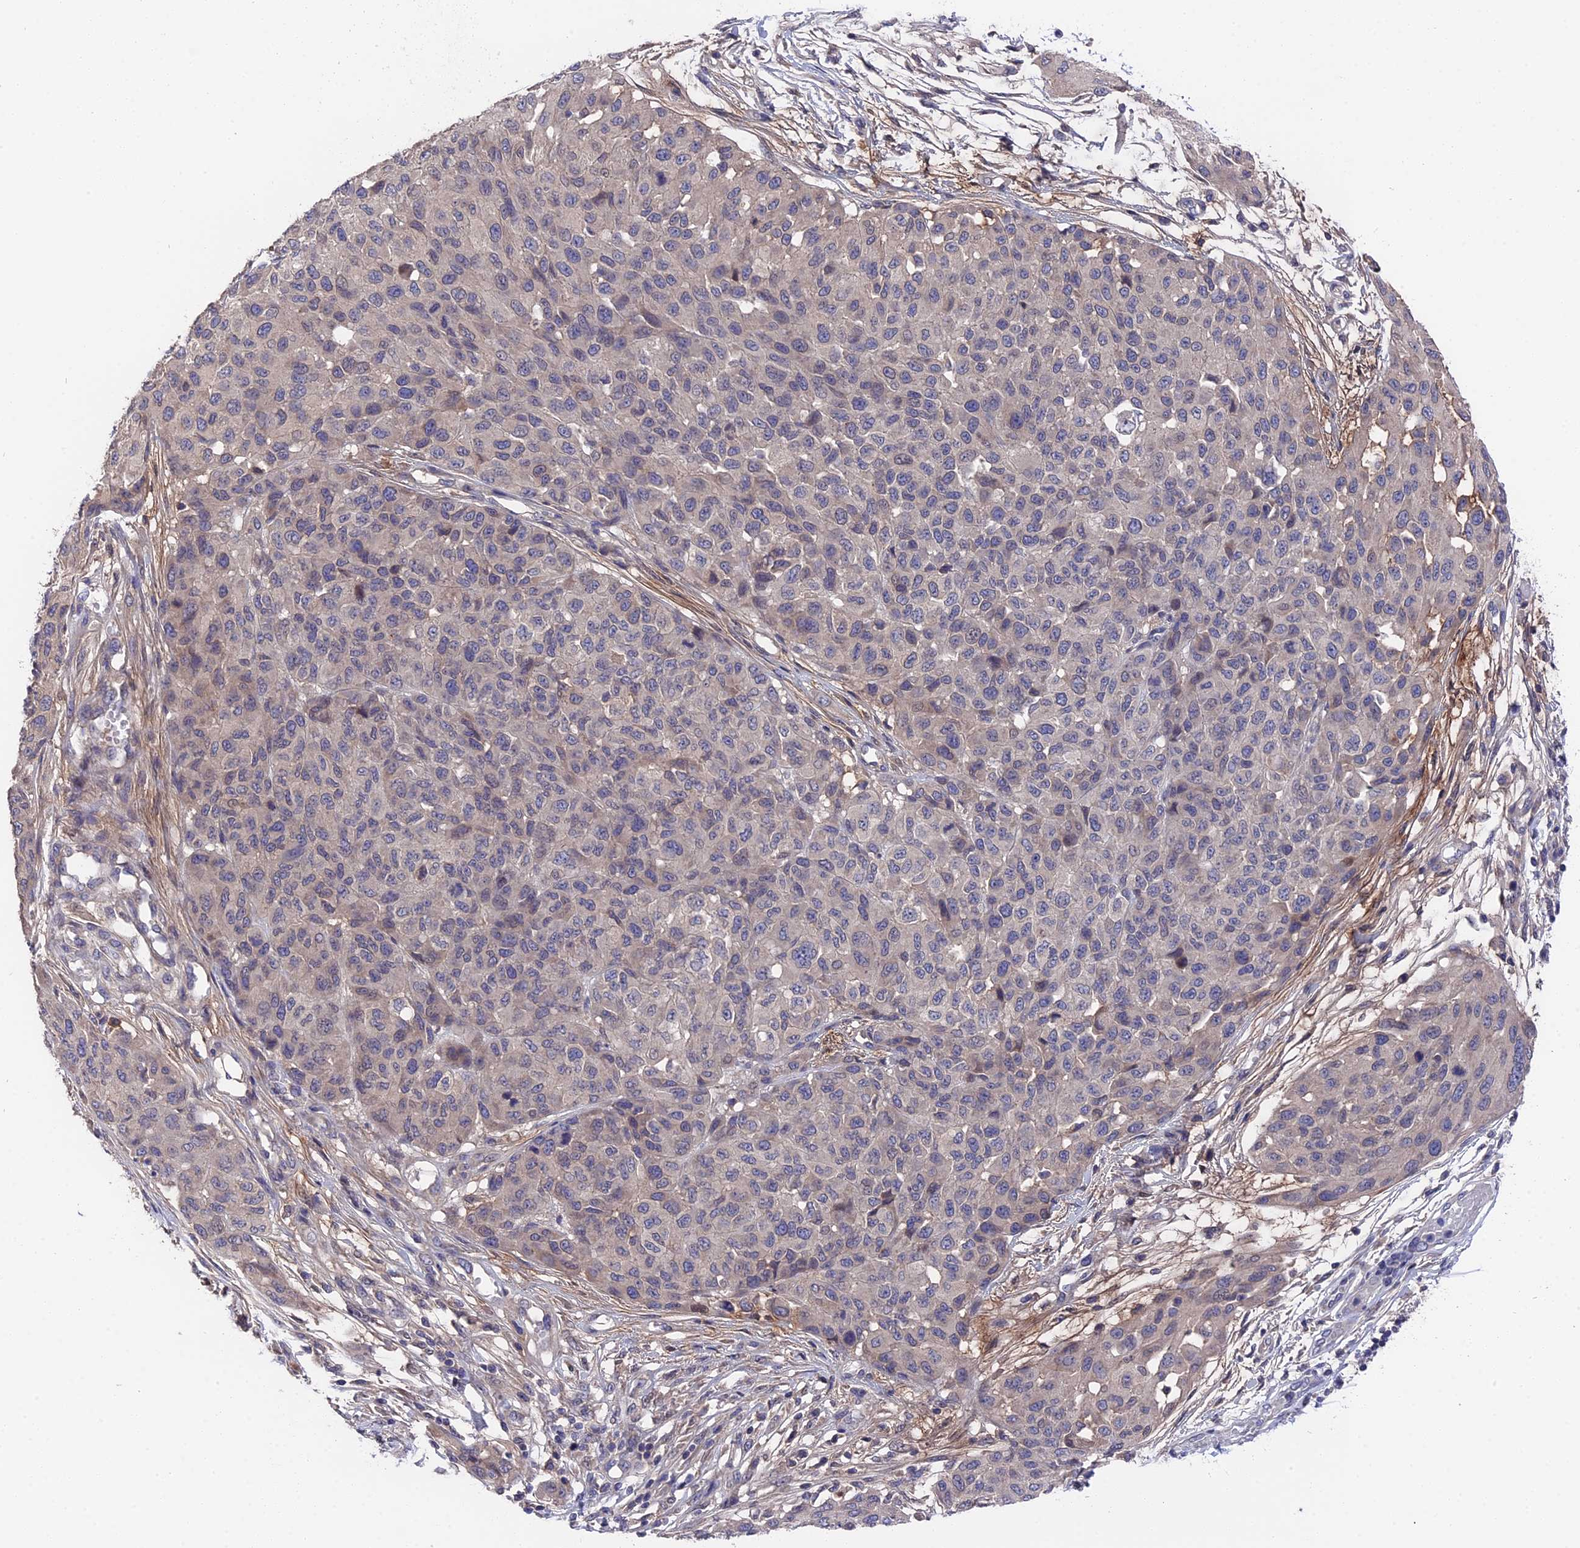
{"staining": {"intensity": "negative", "quantity": "none", "location": "none"}, "tissue": "melanoma", "cell_type": "Tumor cells", "image_type": "cancer", "snomed": [{"axis": "morphology", "description": "Normal tissue, NOS"}, {"axis": "morphology", "description": "Malignant melanoma, NOS"}, {"axis": "topography", "description": "Skin"}], "caption": "Immunohistochemical staining of human malignant melanoma demonstrates no significant positivity in tumor cells.", "gene": "ZCCHC2", "patient": {"sex": "male", "age": 62}}